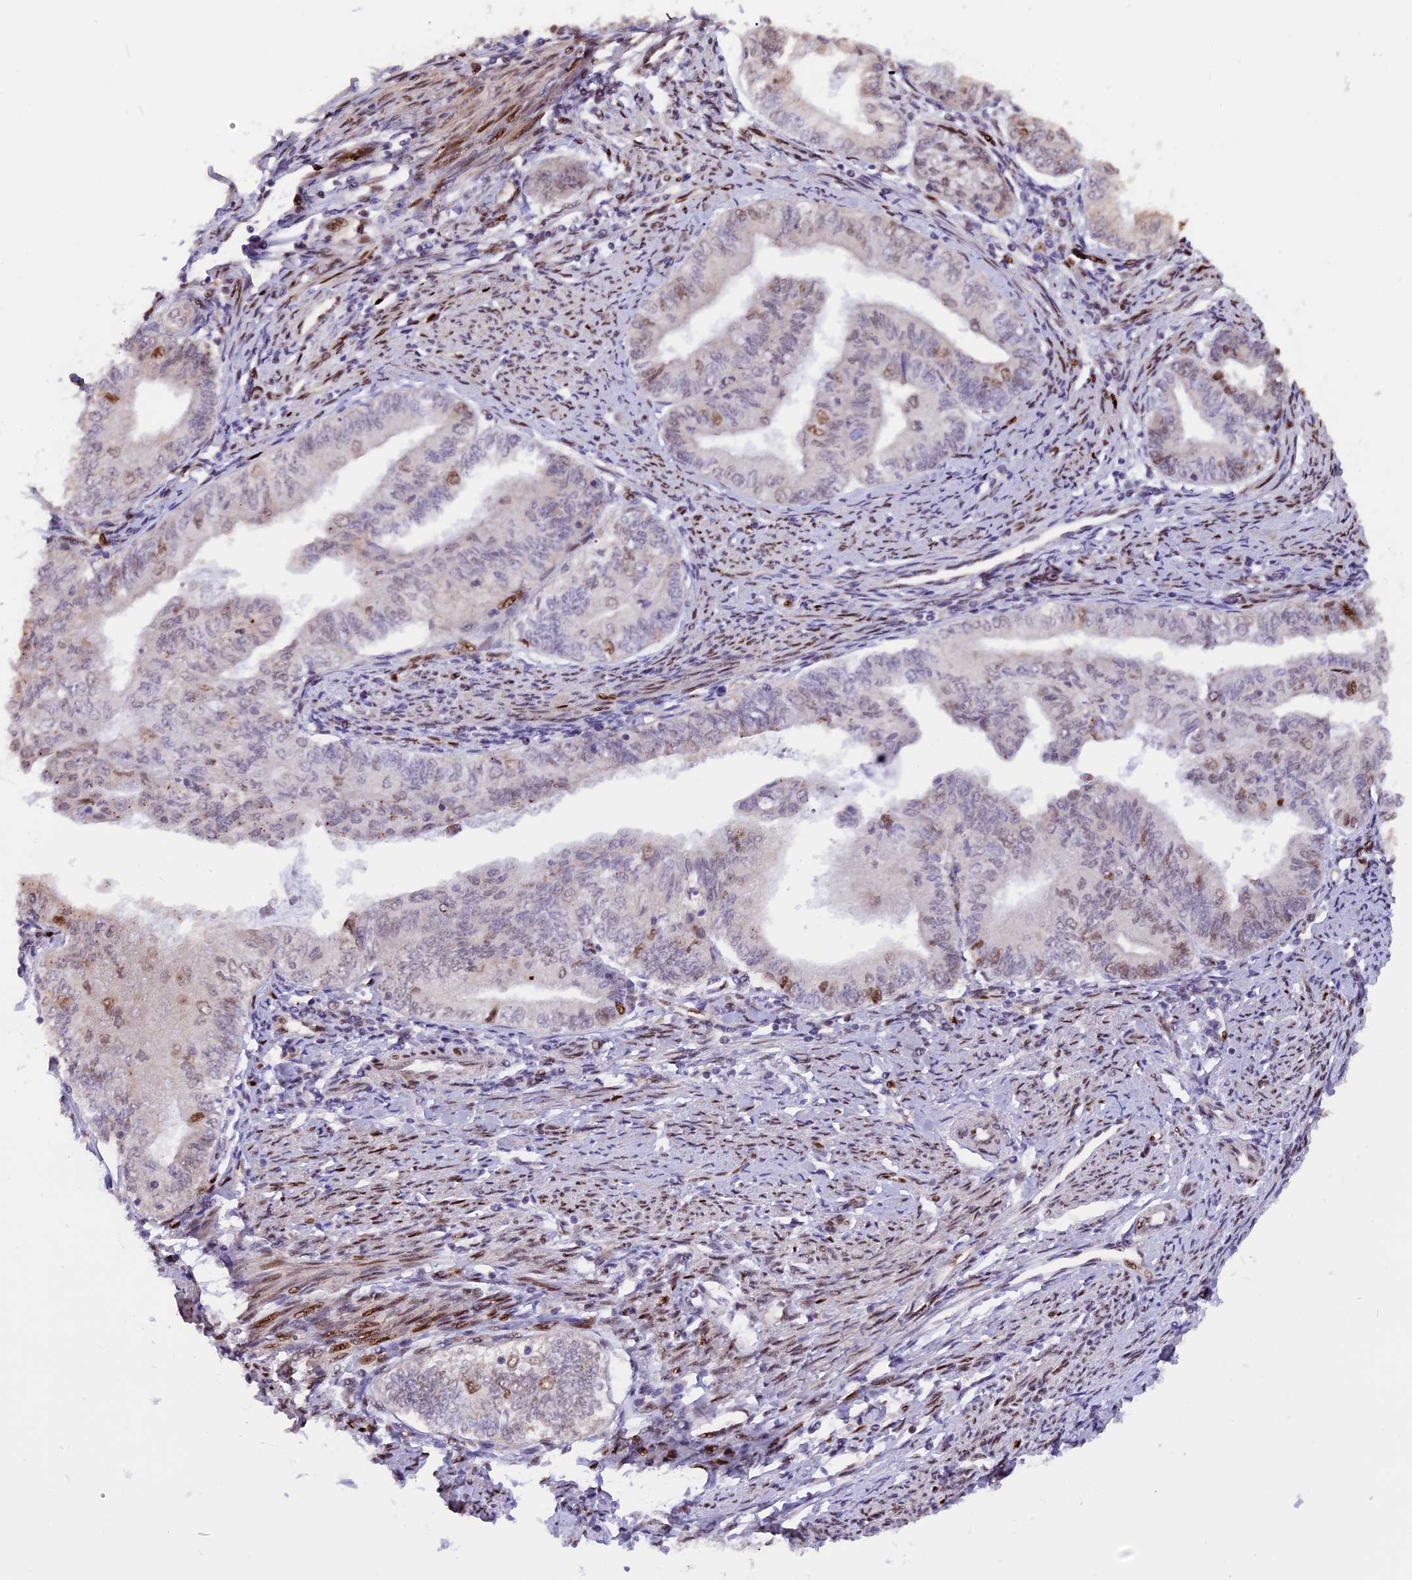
{"staining": {"intensity": "negative", "quantity": "none", "location": "none"}, "tissue": "endometrial cancer", "cell_type": "Tumor cells", "image_type": "cancer", "snomed": [{"axis": "morphology", "description": "Adenocarcinoma, NOS"}, {"axis": "topography", "description": "Endometrium"}], "caption": "The image shows no staining of tumor cells in endometrial cancer (adenocarcinoma).", "gene": "MICALL1", "patient": {"sex": "female", "age": 66}}